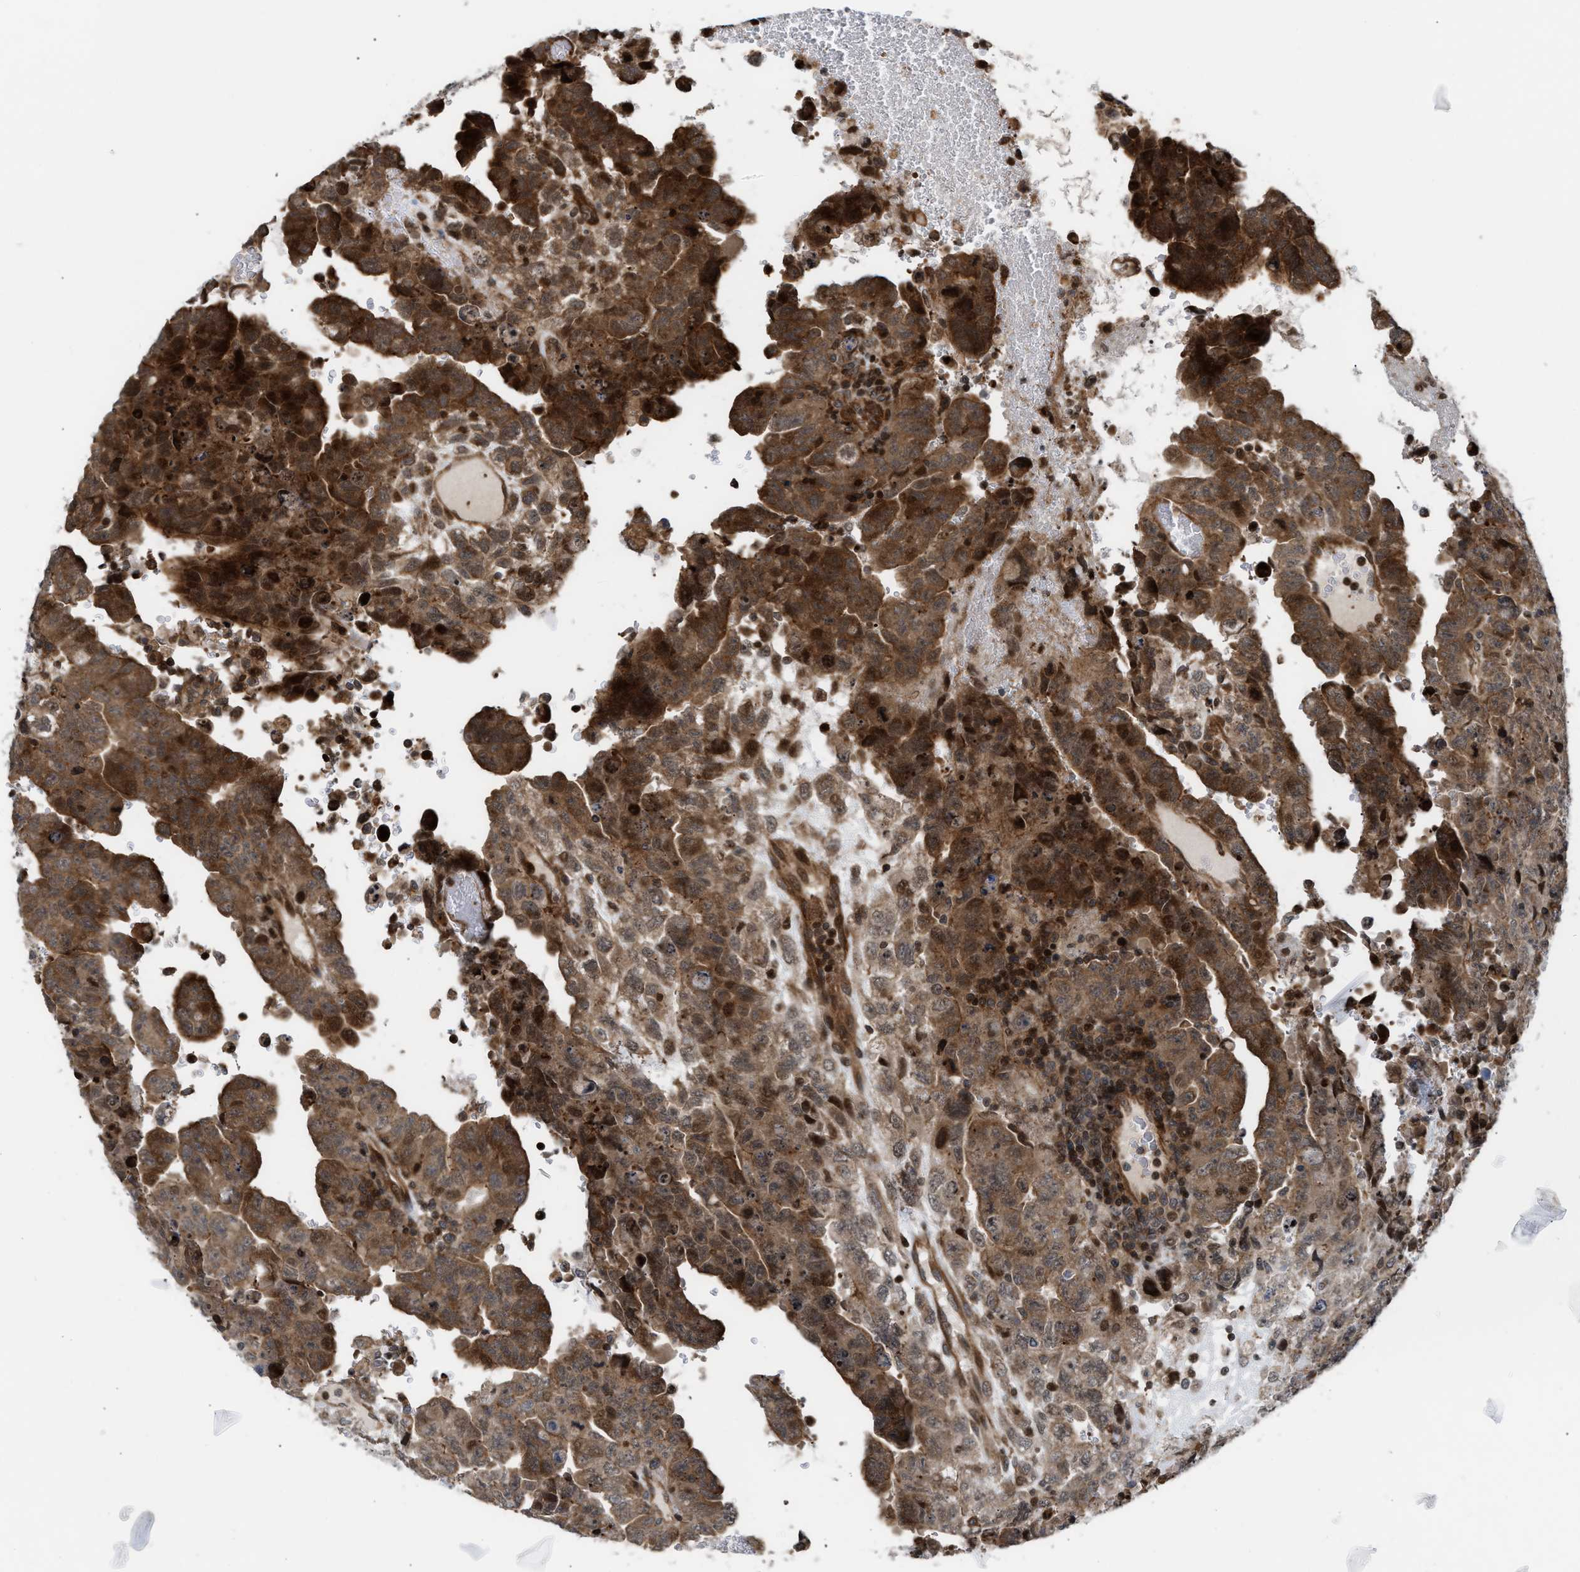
{"staining": {"intensity": "moderate", "quantity": ">75%", "location": "cytoplasmic/membranous,nuclear"}, "tissue": "testis cancer", "cell_type": "Tumor cells", "image_type": "cancer", "snomed": [{"axis": "morphology", "description": "Carcinoma, Embryonal, NOS"}, {"axis": "topography", "description": "Testis"}], "caption": "High-power microscopy captured an immunohistochemistry (IHC) photomicrograph of testis cancer, revealing moderate cytoplasmic/membranous and nuclear positivity in about >75% of tumor cells.", "gene": "STAU2", "patient": {"sex": "male", "age": 28}}